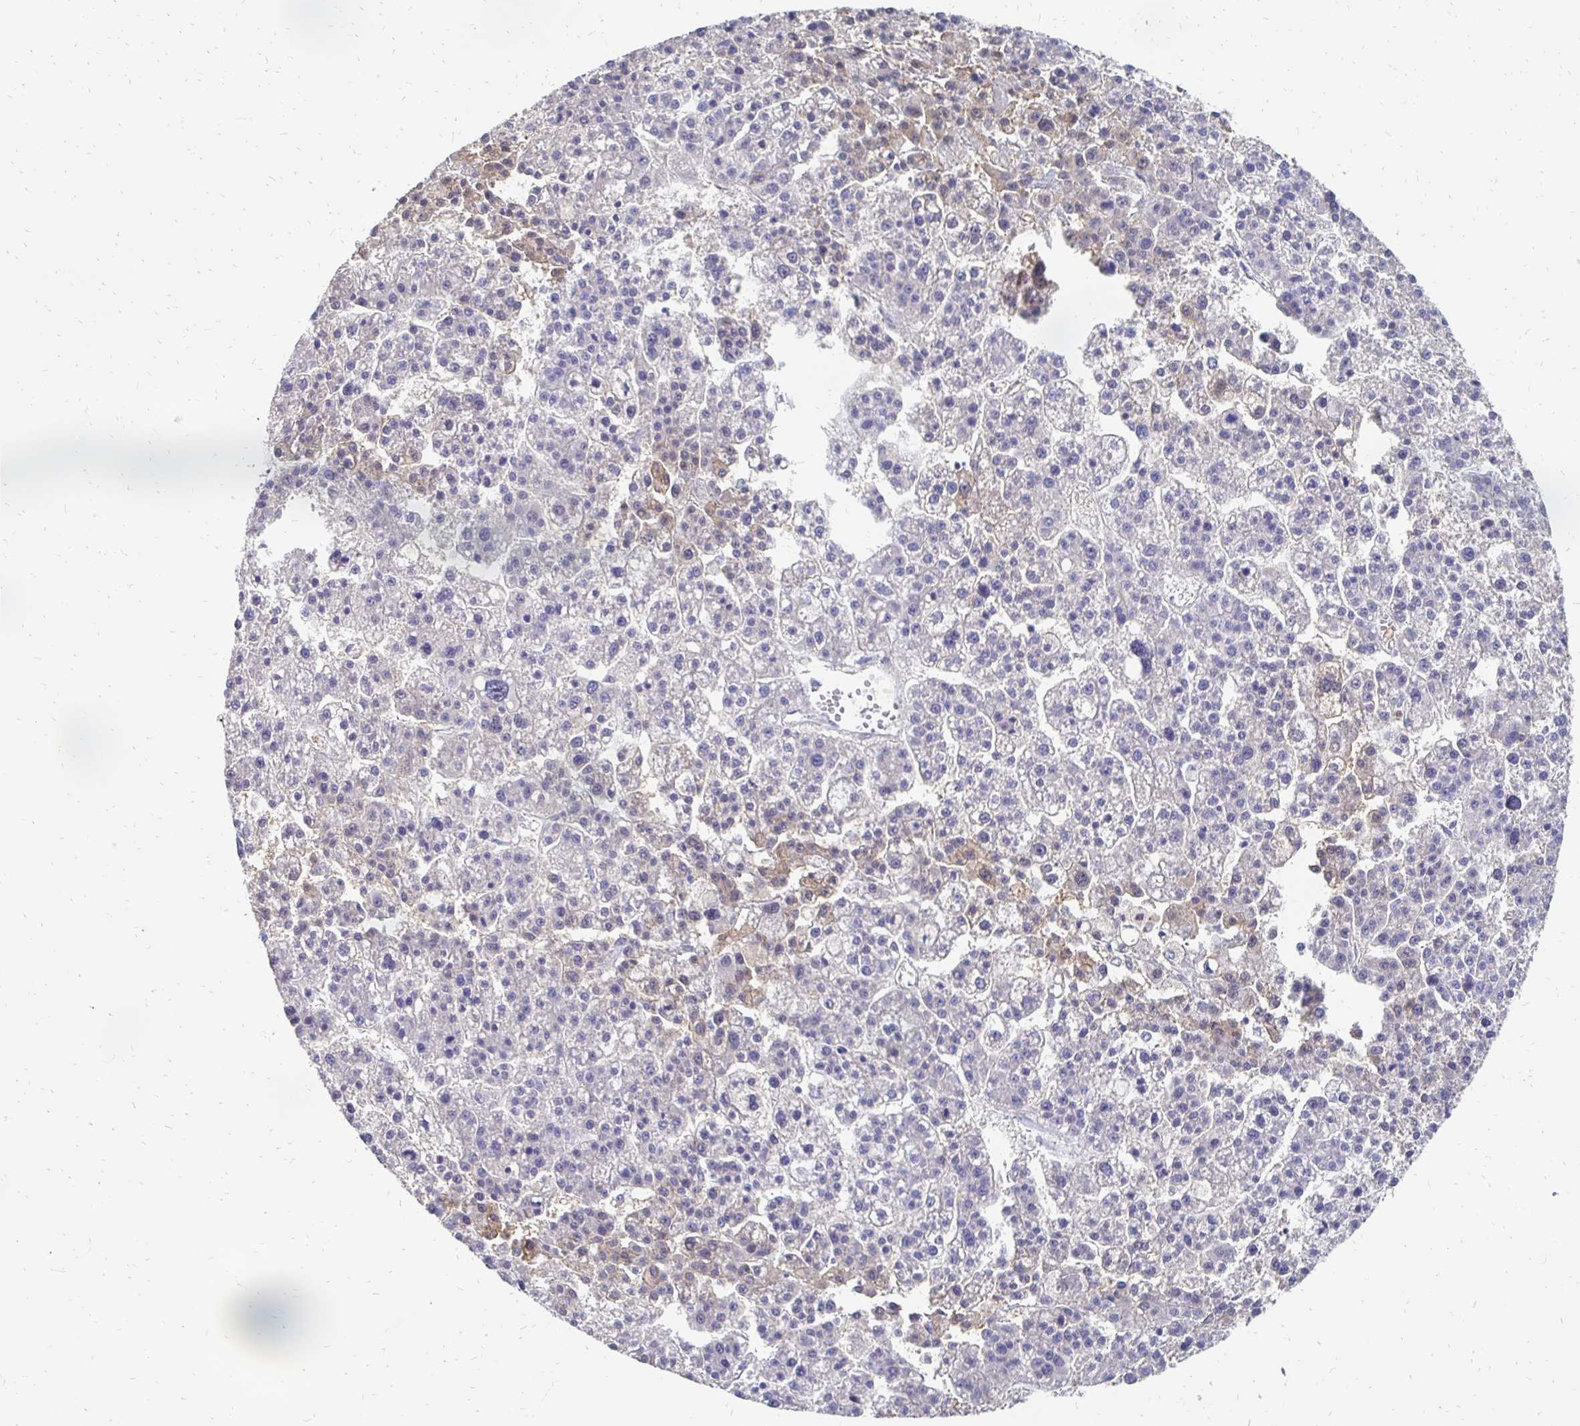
{"staining": {"intensity": "weak", "quantity": "<25%", "location": "cytoplasmic/membranous"}, "tissue": "liver cancer", "cell_type": "Tumor cells", "image_type": "cancer", "snomed": [{"axis": "morphology", "description": "Carcinoma, Hepatocellular, NOS"}, {"axis": "topography", "description": "Liver"}], "caption": "Human hepatocellular carcinoma (liver) stained for a protein using IHC demonstrates no expression in tumor cells.", "gene": "SYCP3", "patient": {"sex": "female", "age": 58}}